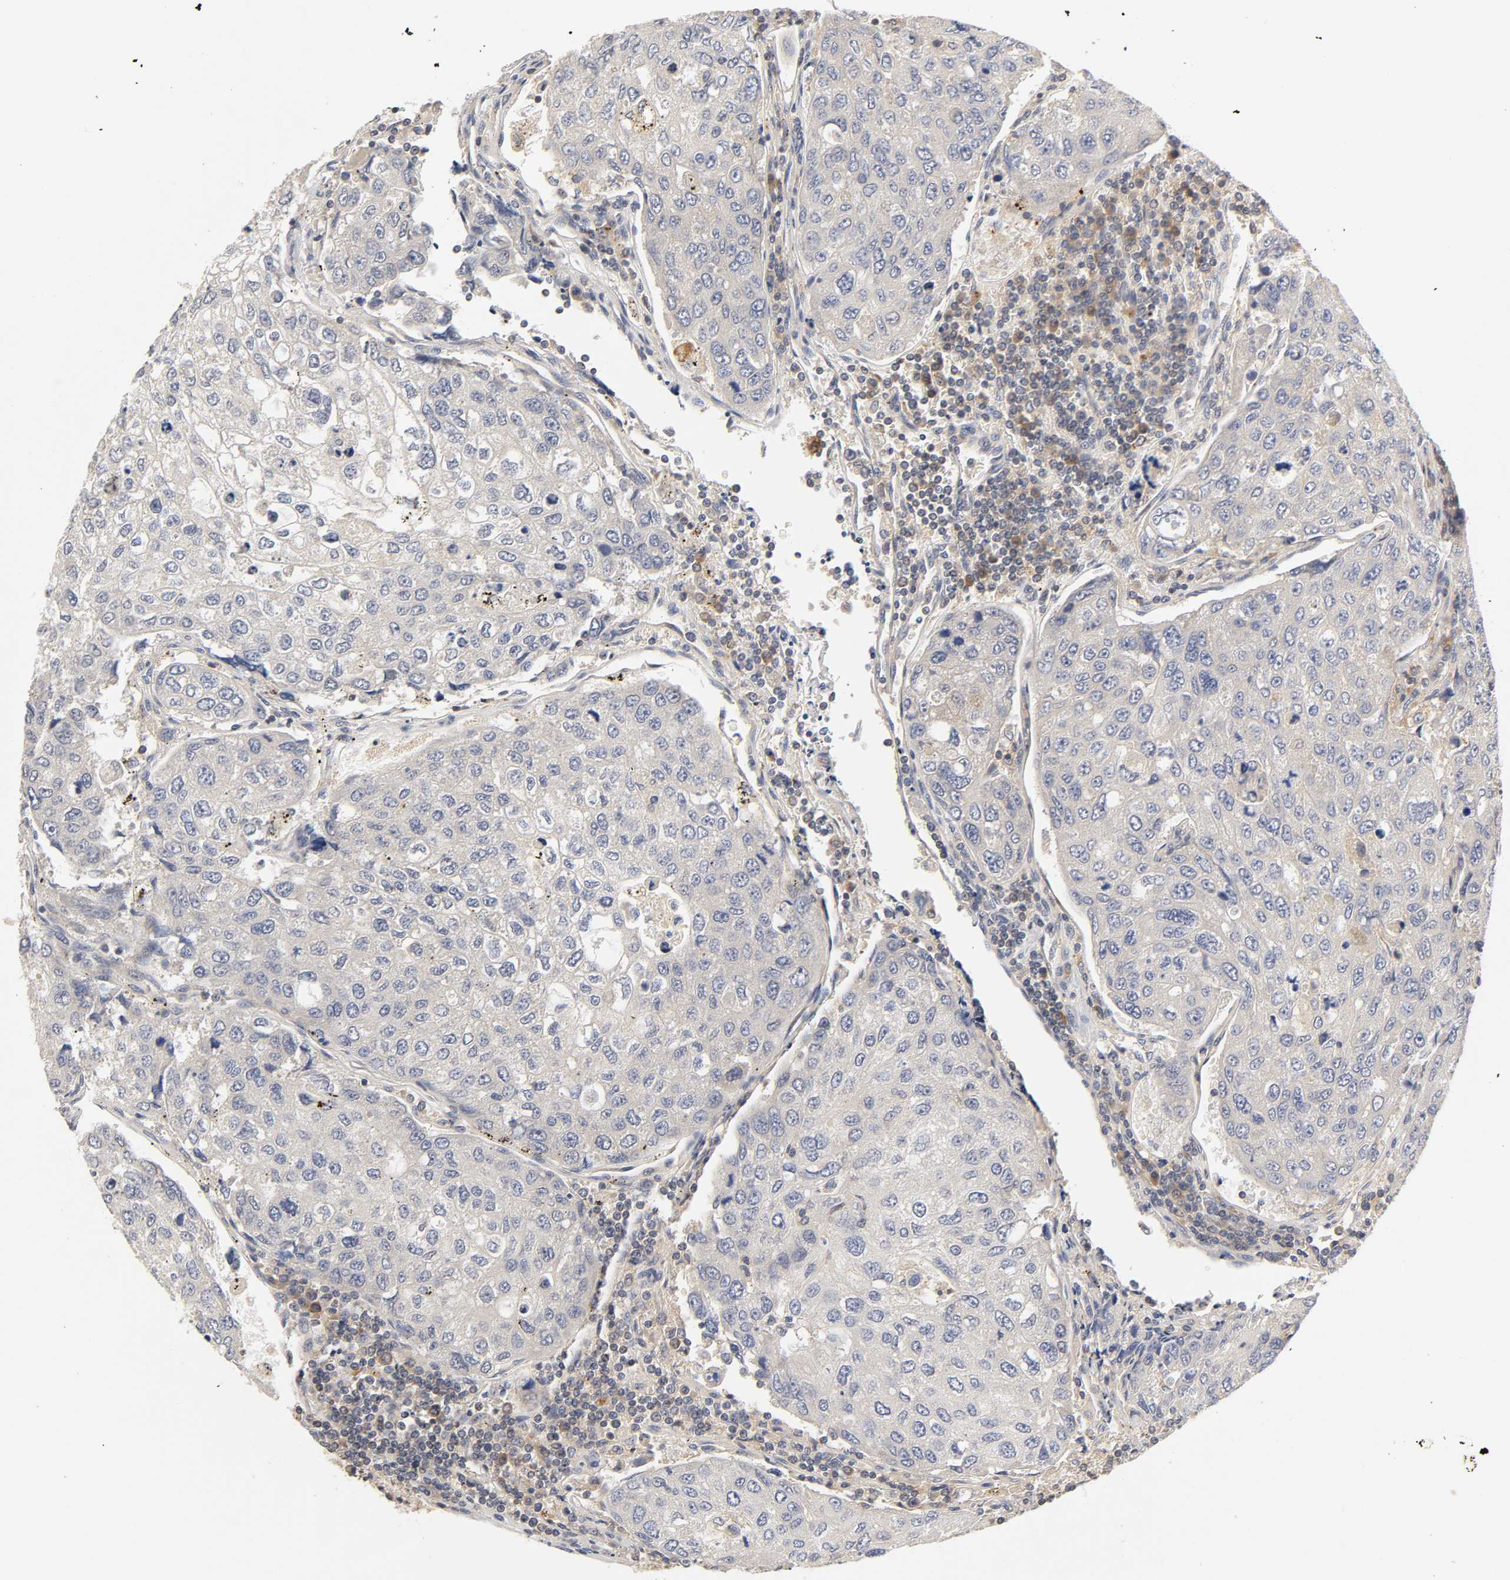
{"staining": {"intensity": "weak", "quantity": "25%-75%", "location": "cytoplasmic/membranous"}, "tissue": "urothelial cancer", "cell_type": "Tumor cells", "image_type": "cancer", "snomed": [{"axis": "morphology", "description": "Urothelial carcinoma, High grade"}, {"axis": "topography", "description": "Lymph node"}, {"axis": "topography", "description": "Urinary bladder"}], "caption": "This histopathology image shows immunohistochemistry (IHC) staining of human urothelial carcinoma (high-grade), with low weak cytoplasmic/membranous staining in about 25%-75% of tumor cells.", "gene": "RHOA", "patient": {"sex": "male", "age": 51}}